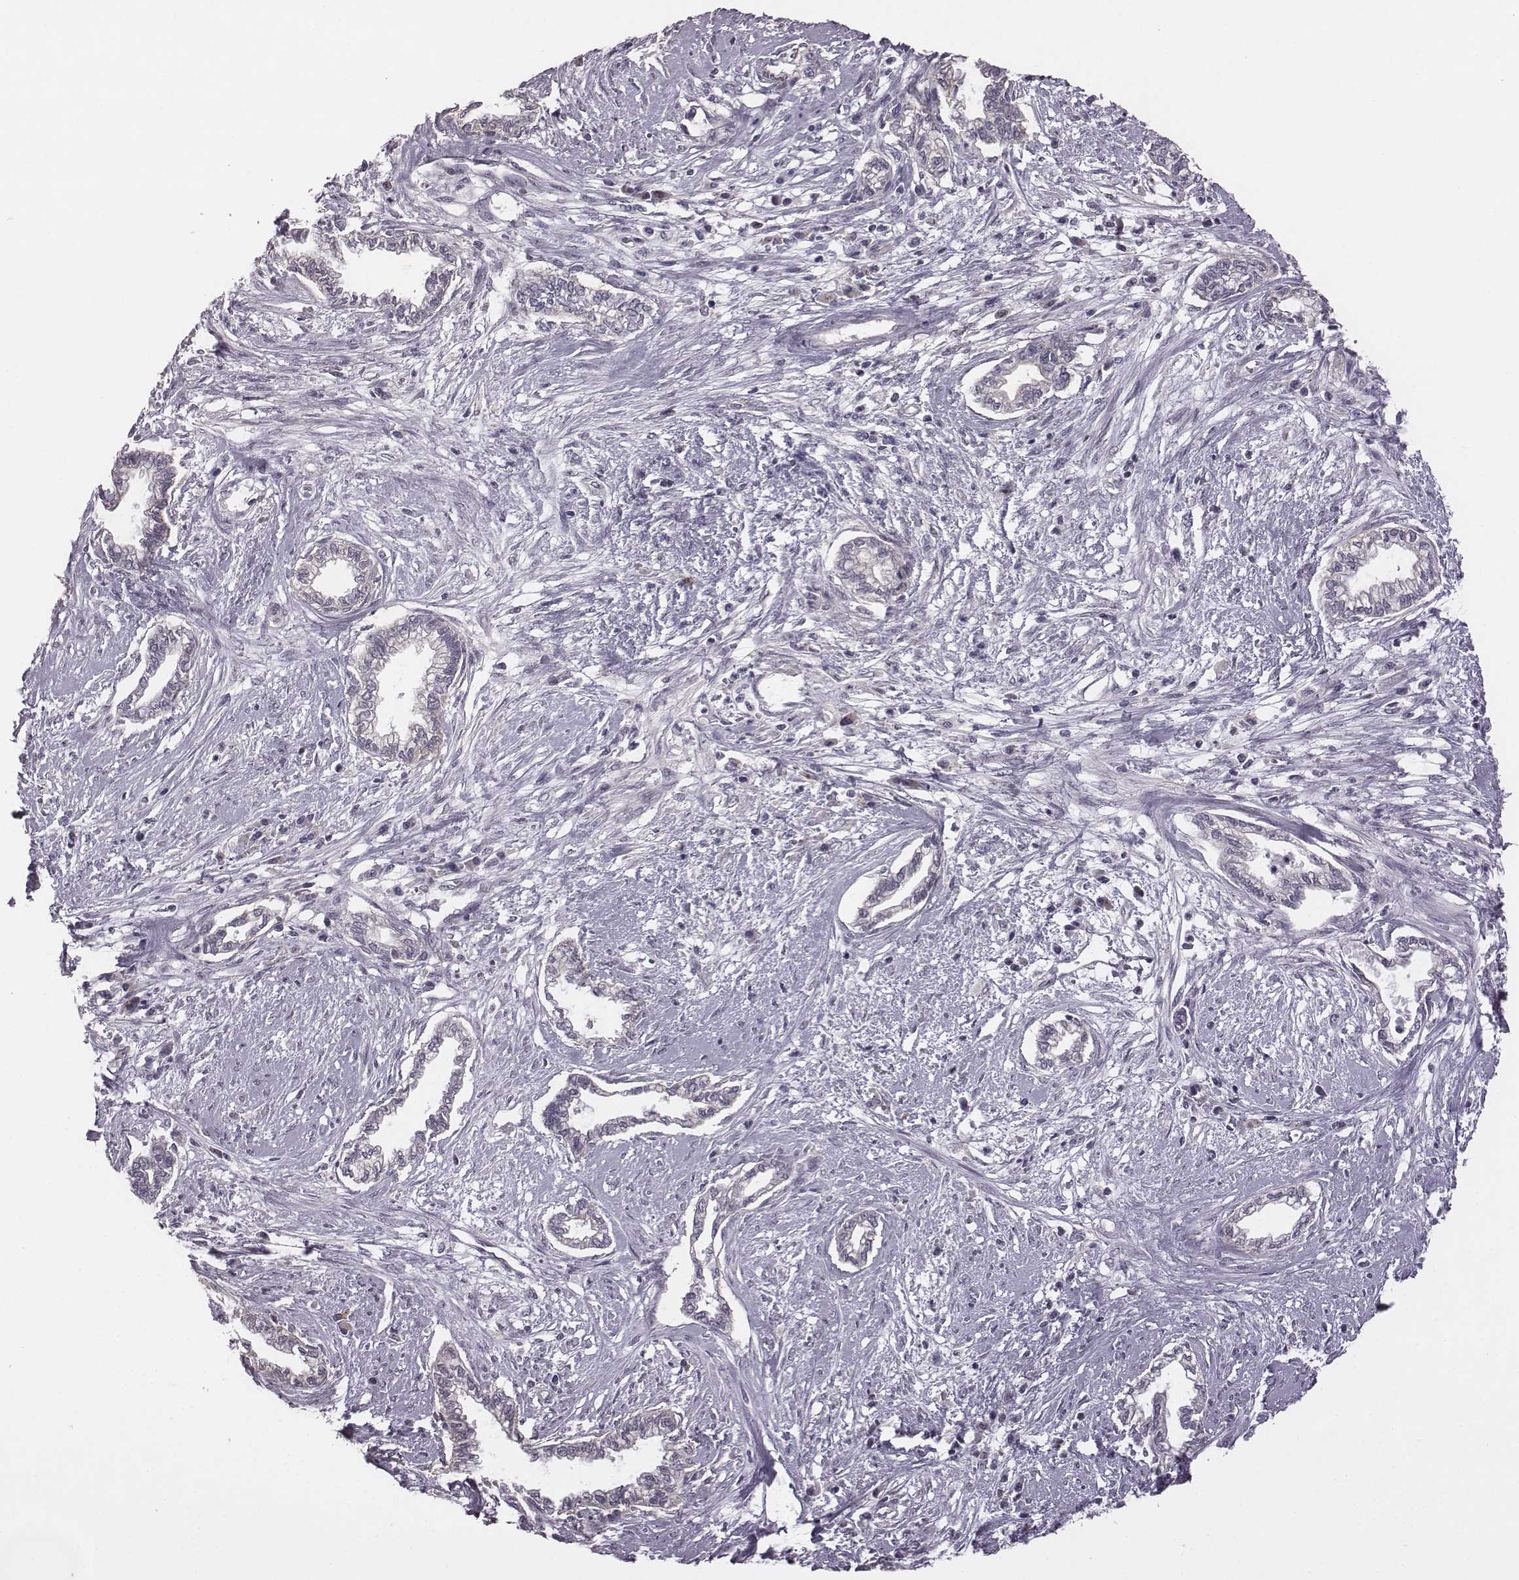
{"staining": {"intensity": "negative", "quantity": "none", "location": "none"}, "tissue": "cervical cancer", "cell_type": "Tumor cells", "image_type": "cancer", "snomed": [{"axis": "morphology", "description": "Adenocarcinoma, NOS"}, {"axis": "topography", "description": "Cervix"}], "caption": "This image is of cervical adenocarcinoma stained with IHC to label a protein in brown with the nuclei are counter-stained blue. There is no staining in tumor cells.", "gene": "BICDL1", "patient": {"sex": "female", "age": 62}}